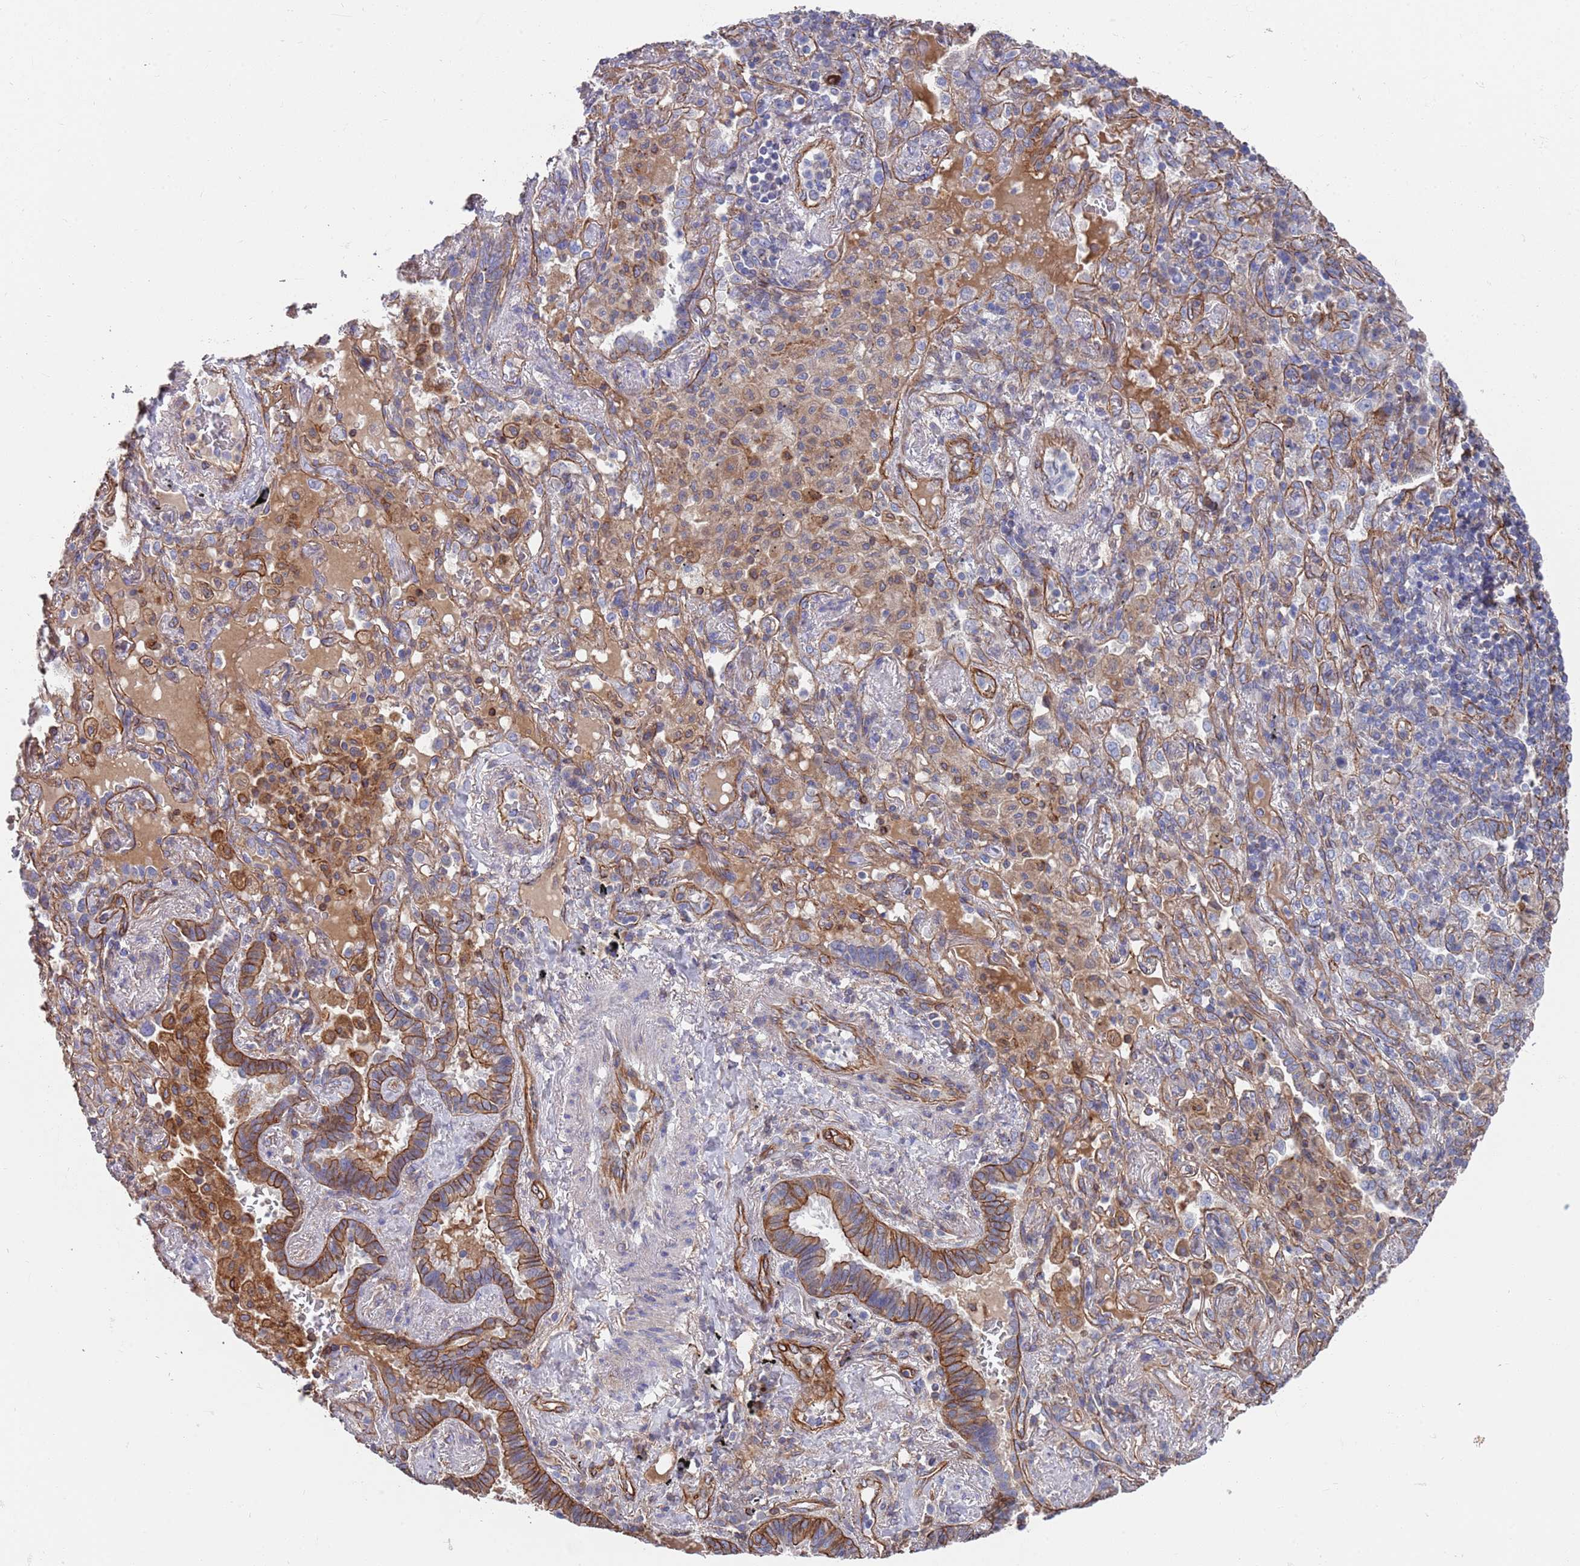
{"staining": {"intensity": "moderate", "quantity": "25%-75%", "location": "cytoplasmic/membranous"}, "tissue": "lung cancer", "cell_type": "Tumor cells", "image_type": "cancer", "snomed": [{"axis": "morphology", "description": "Squamous cell carcinoma, NOS"}, {"axis": "topography", "description": "Lung"}], "caption": "The image exhibits immunohistochemical staining of lung cancer (squamous cell carcinoma). There is moderate cytoplasmic/membranous positivity is appreciated in about 25%-75% of tumor cells.", "gene": "JAKMIP2", "patient": {"sex": "female", "age": 70}}